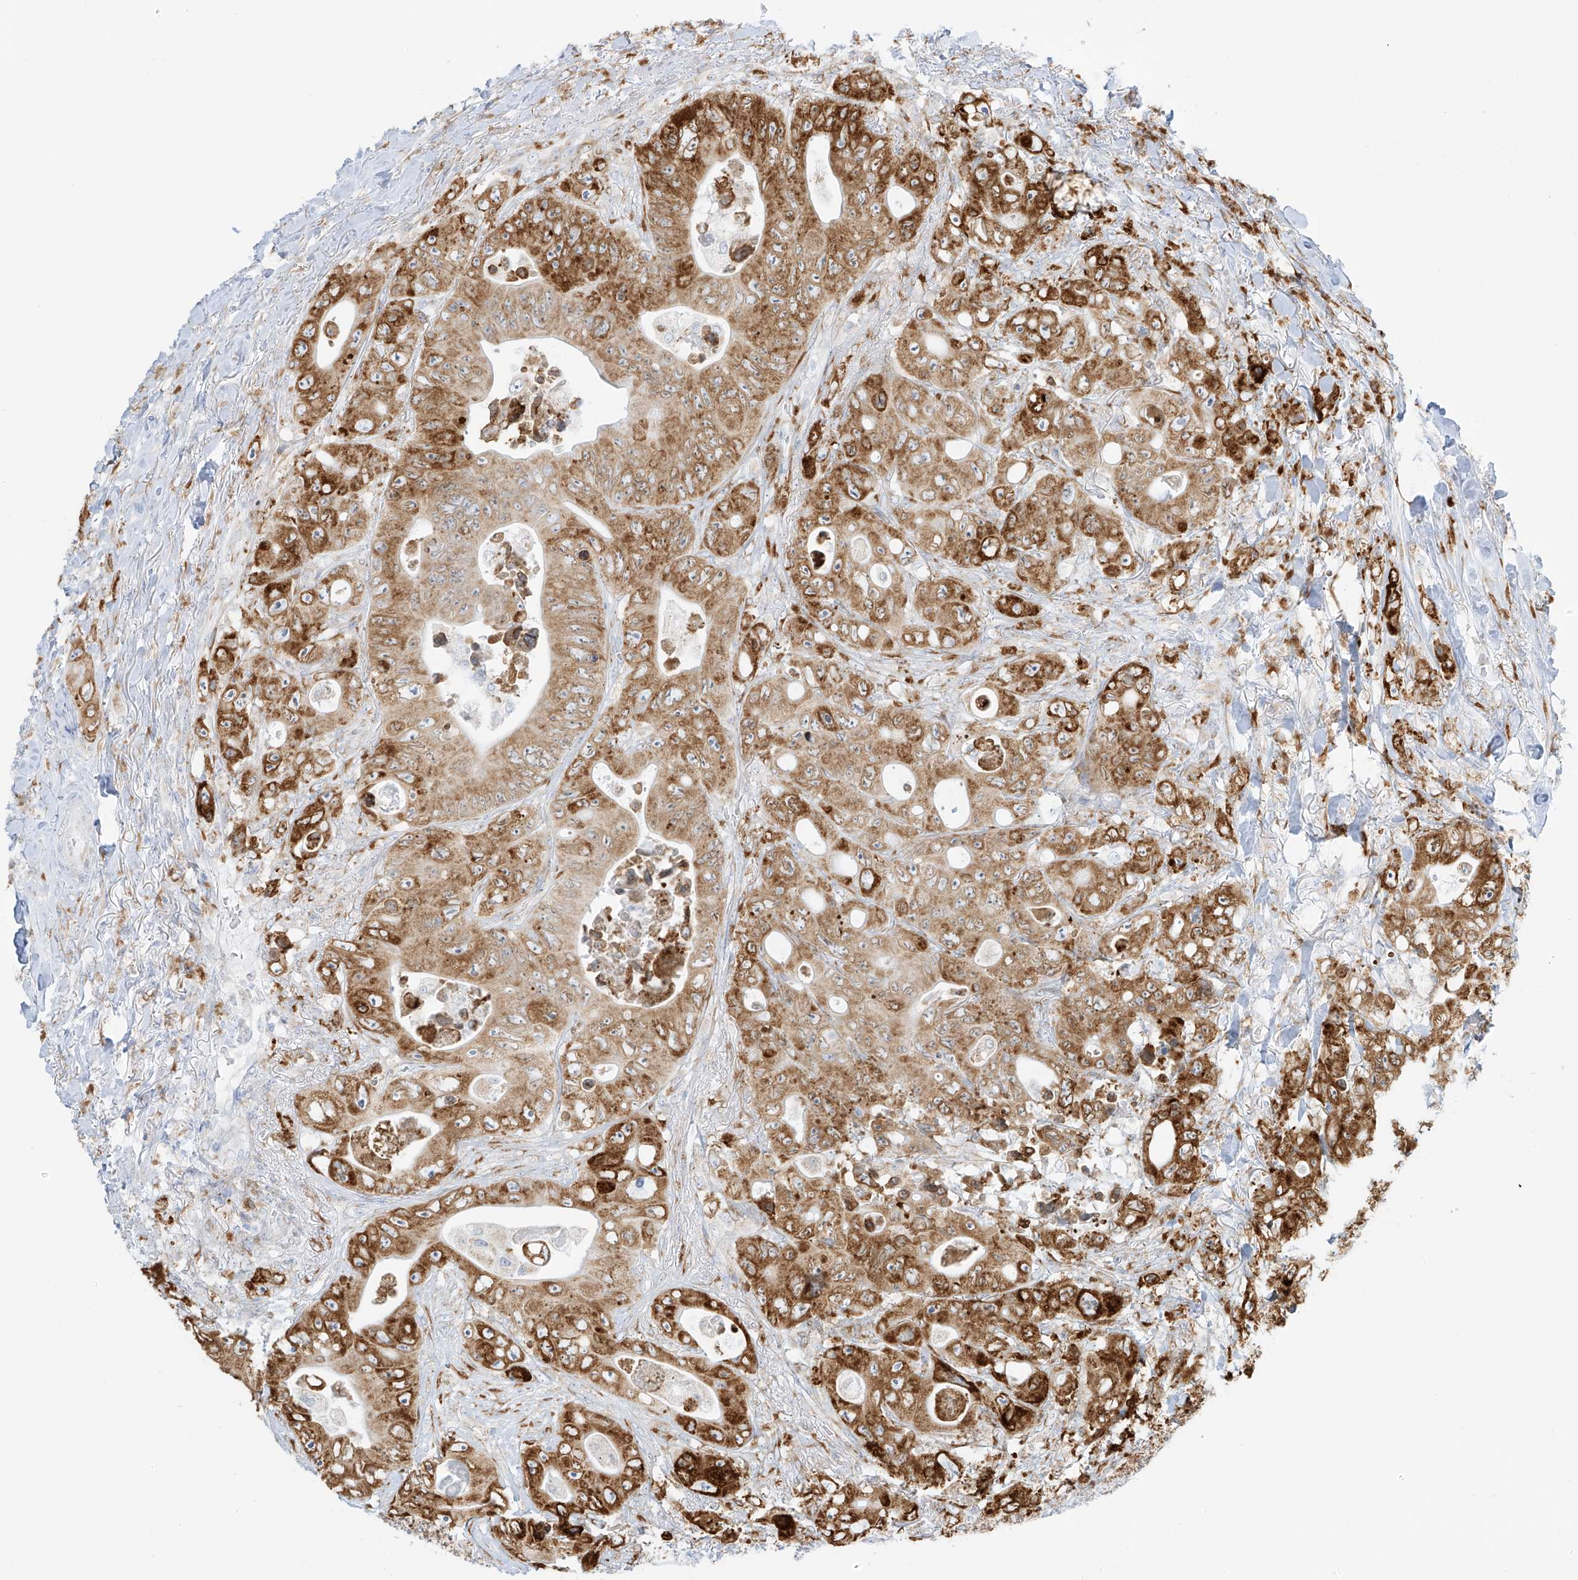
{"staining": {"intensity": "strong", "quantity": ">75%", "location": "cytoplasmic/membranous"}, "tissue": "colorectal cancer", "cell_type": "Tumor cells", "image_type": "cancer", "snomed": [{"axis": "morphology", "description": "Adenocarcinoma, NOS"}, {"axis": "topography", "description": "Colon"}], "caption": "An image of human adenocarcinoma (colorectal) stained for a protein displays strong cytoplasmic/membranous brown staining in tumor cells.", "gene": "LRRC59", "patient": {"sex": "female", "age": 46}}